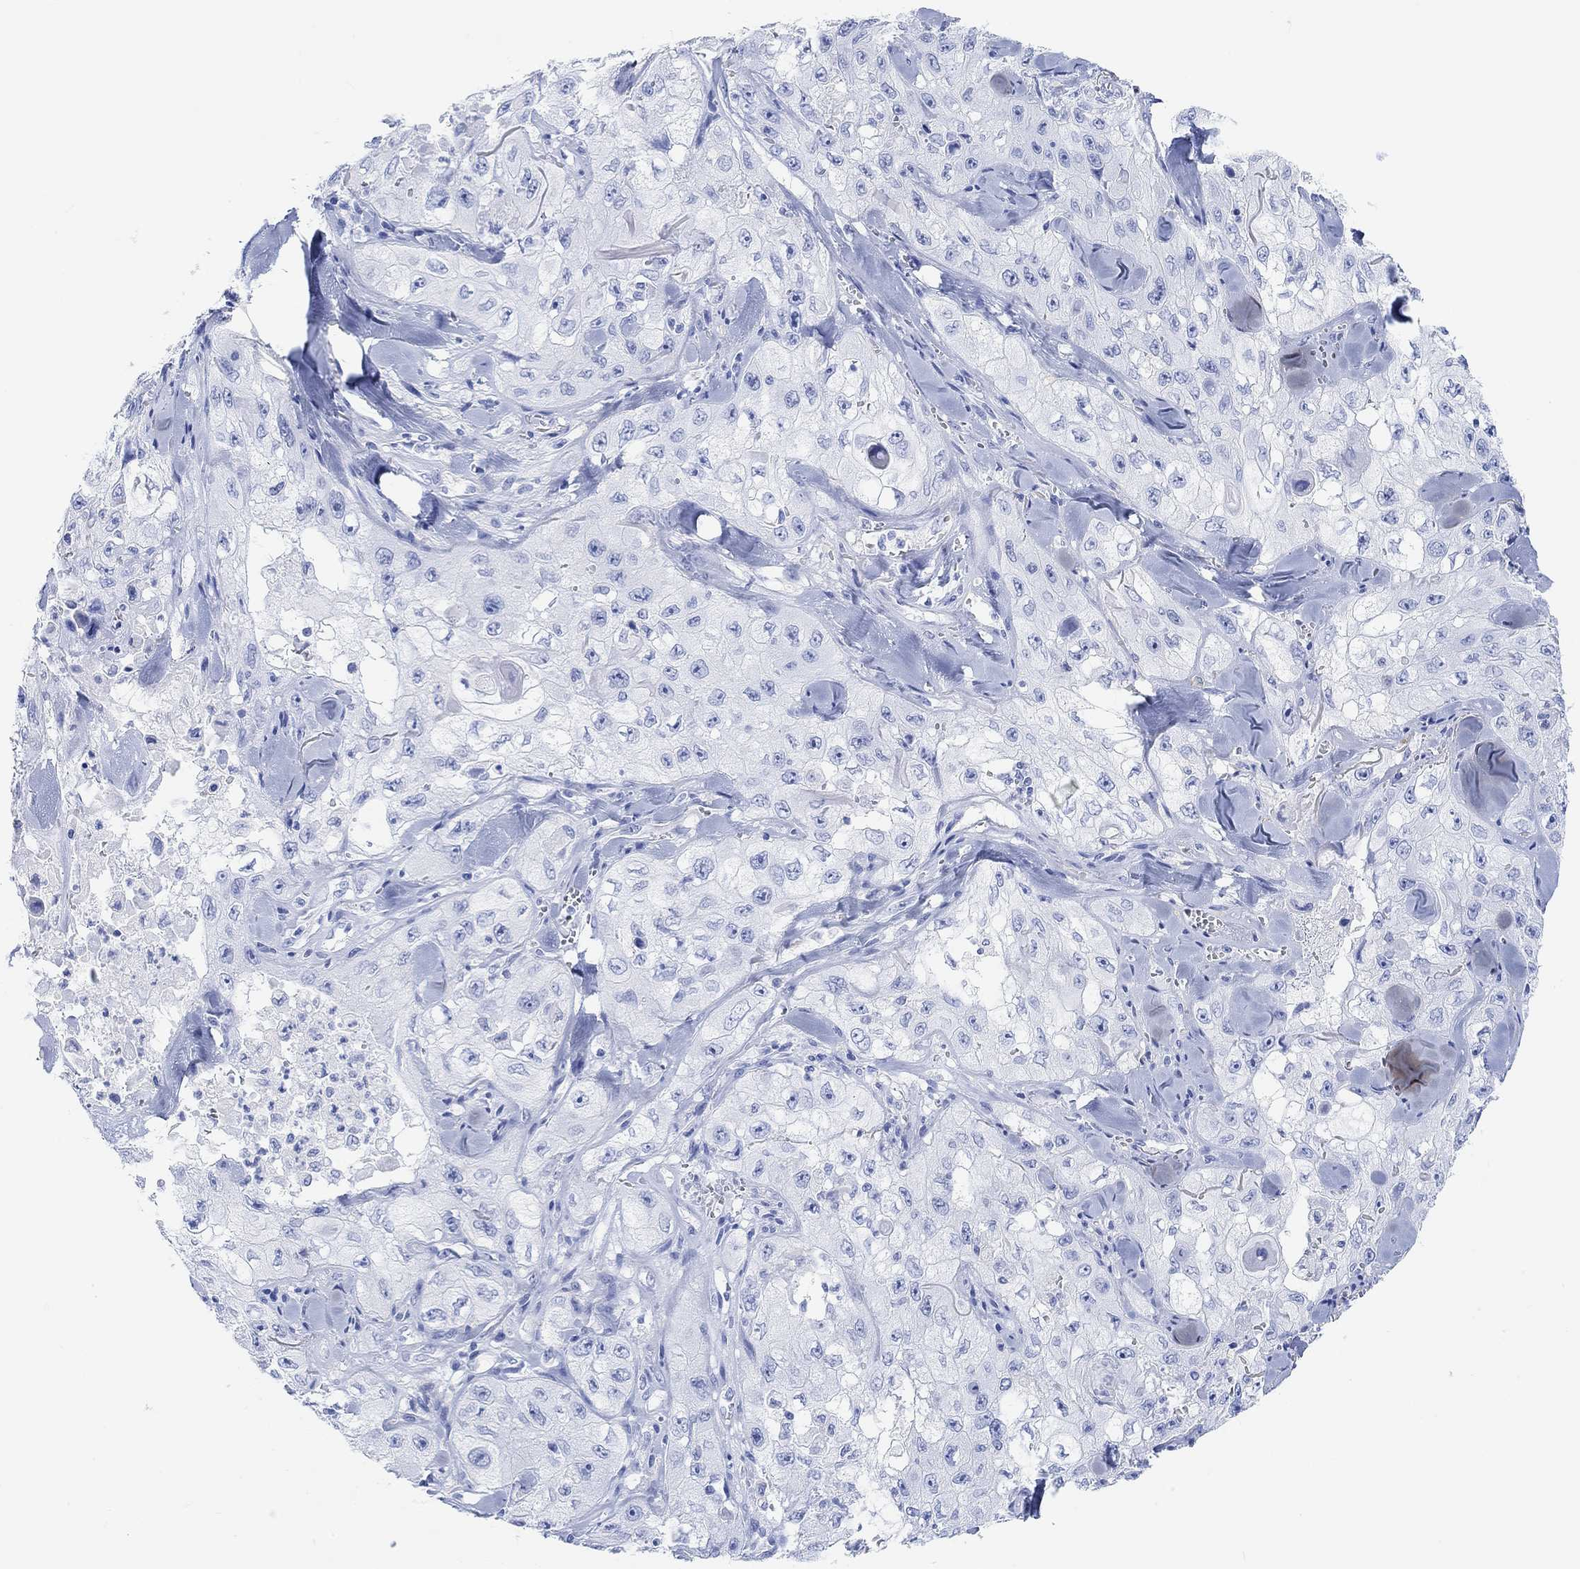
{"staining": {"intensity": "negative", "quantity": "none", "location": "none"}, "tissue": "skin cancer", "cell_type": "Tumor cells", "image_type": "cancer", "snomed": [{"axis": "morphology", "description": "Squamous cell carcinoma, NOS"}, {"axis": "topography", "description": "Skin"}, {"axis": "topography", "description": "Subcutis"}], "caption": "IHC image of squamous cell carcinoma (skin) stained for a protein (brown), which demonstrates no staining in tumor cells.", "gene": "ANKRD33", "patient": {"sex": "male", "age": 73}}